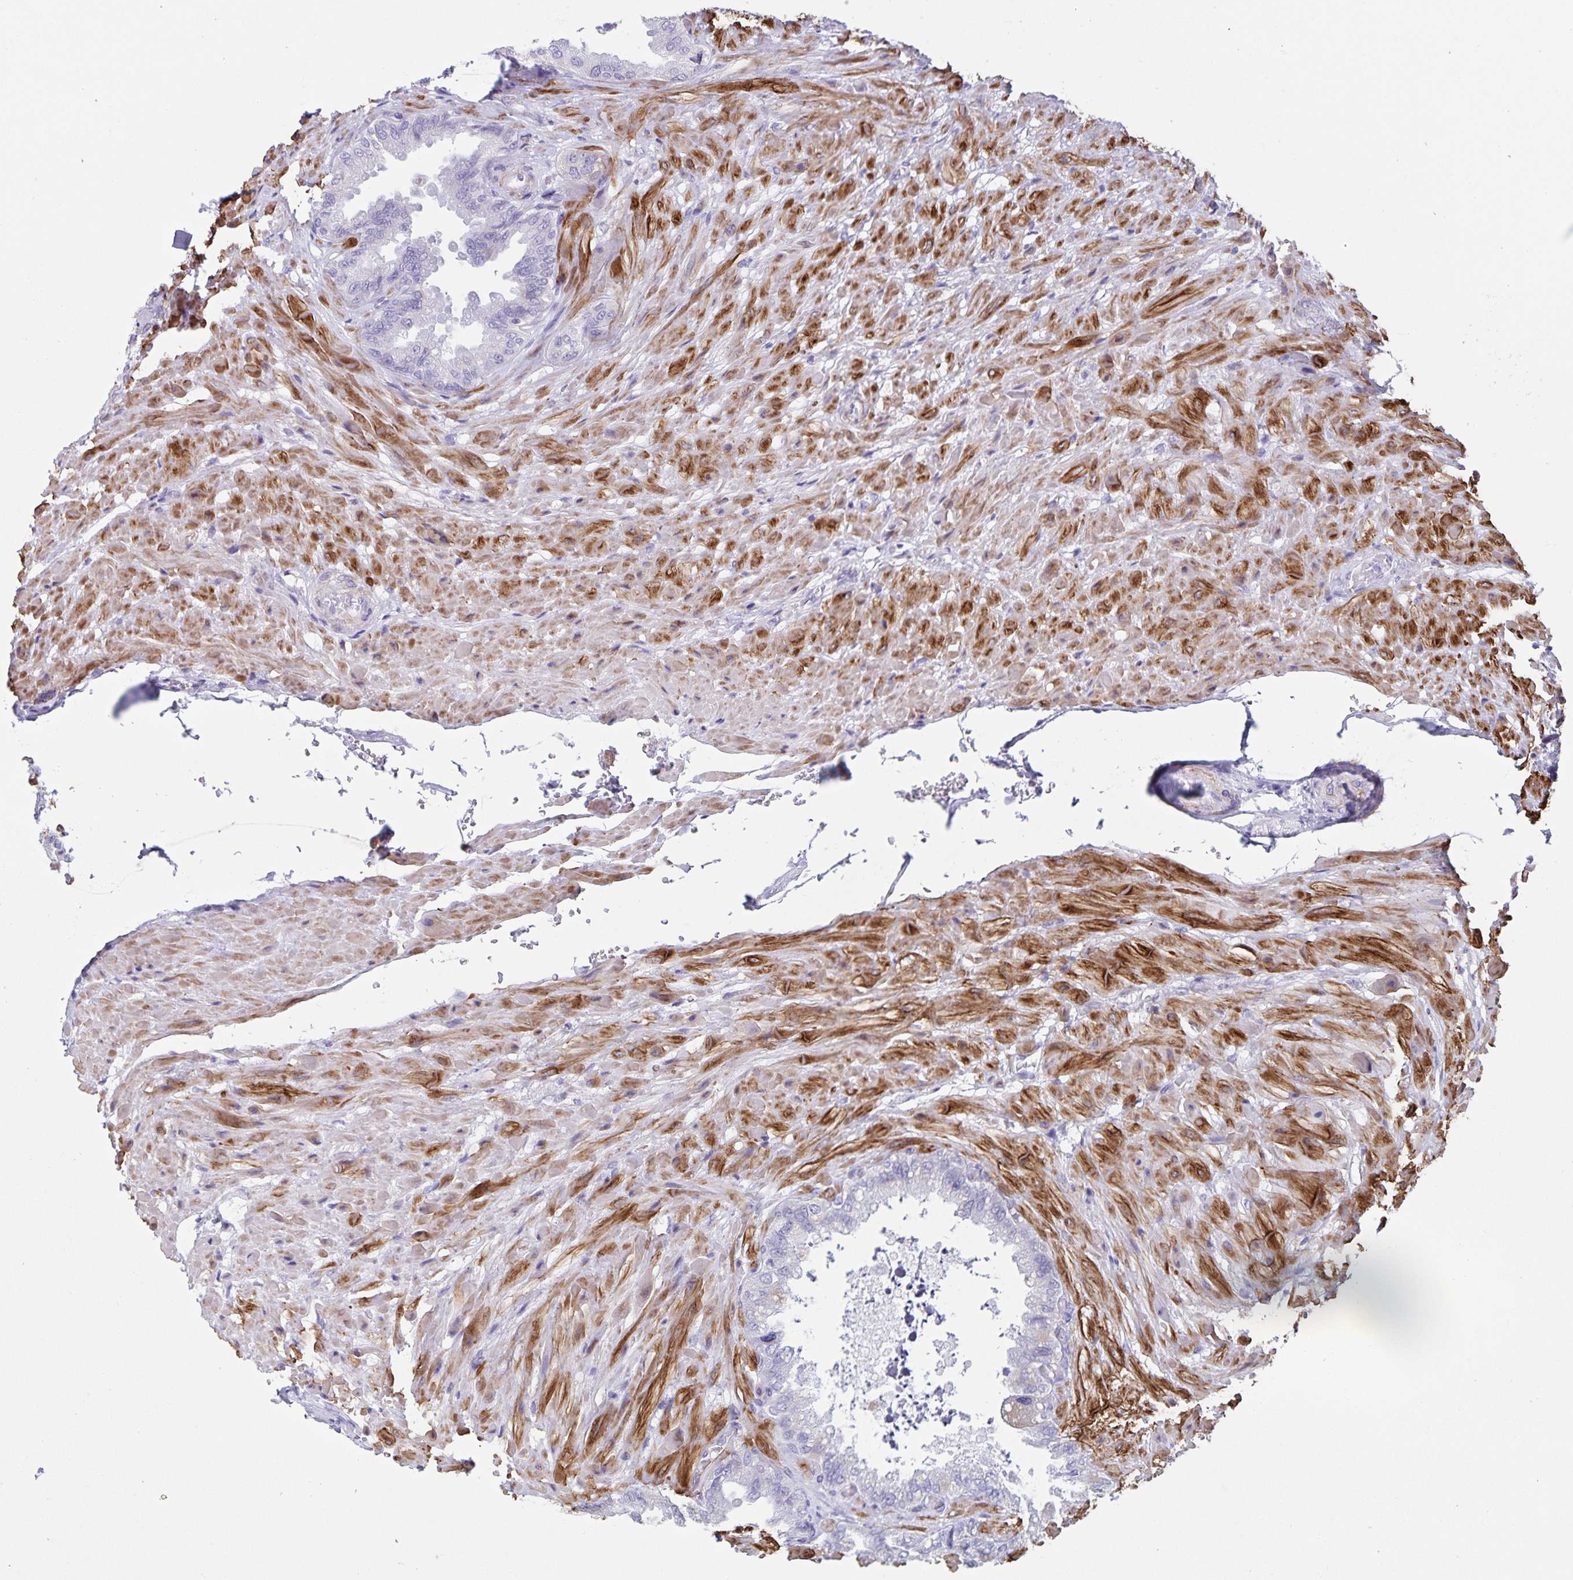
{"staining": {"intensity": "negative", "quantity": "none", "location": "none"}, "tissue": "seminal vesicle", "cell_type": "Glandular cells", "image_type": "normal", "snomed": [{"axis": "morphology", "description": "Normal tissue, NOS"}, {"axis": "topography", "description": "Seminal veicle"}], "caption": "Human seminal vesicle stained for a protein using IHC exhibits no expression in glandular cells.", "gene": "SYNM", "patient": {"sex": "male", "age": 68}}